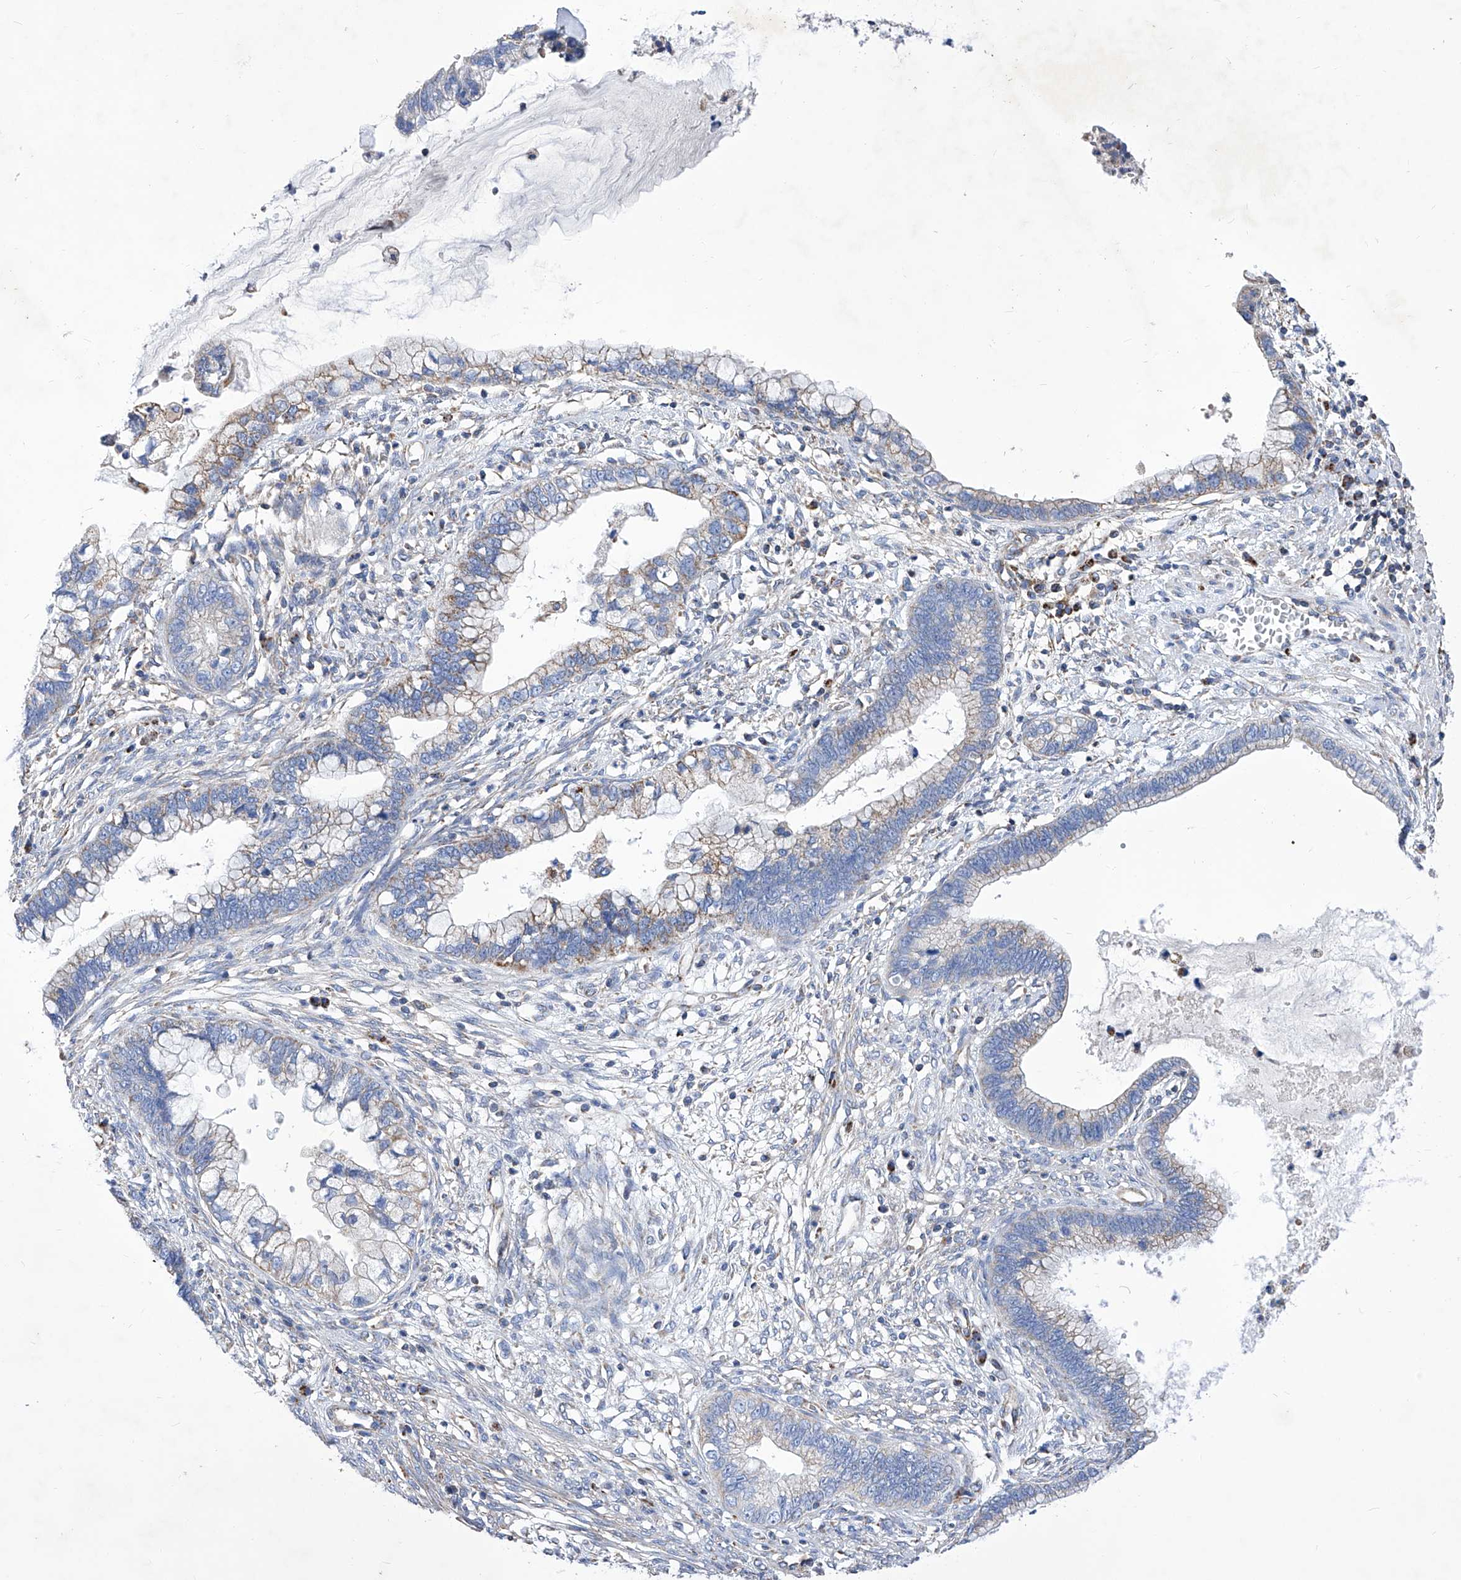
{"staining": {"intensity": "weak", "quantity": "25%-75%", "location": "nuclear"}, "tissue": "cervical cancer", "cell_type": "Tumor cells", "image_type": "cancer", "snomed": [{"axis": "morphology", "description": "Adenocarcinoma, NOS"}, {"axis": "topography", "description": "Cervix"}], "caption": "Immunohistochemical staining of cervical cancer exhibits low levels of weak nuclear protein expression in approximately 25%-75% of tumor cells.", "gene": "HRNR", "patient": {"sex": "female", "age": 44}}